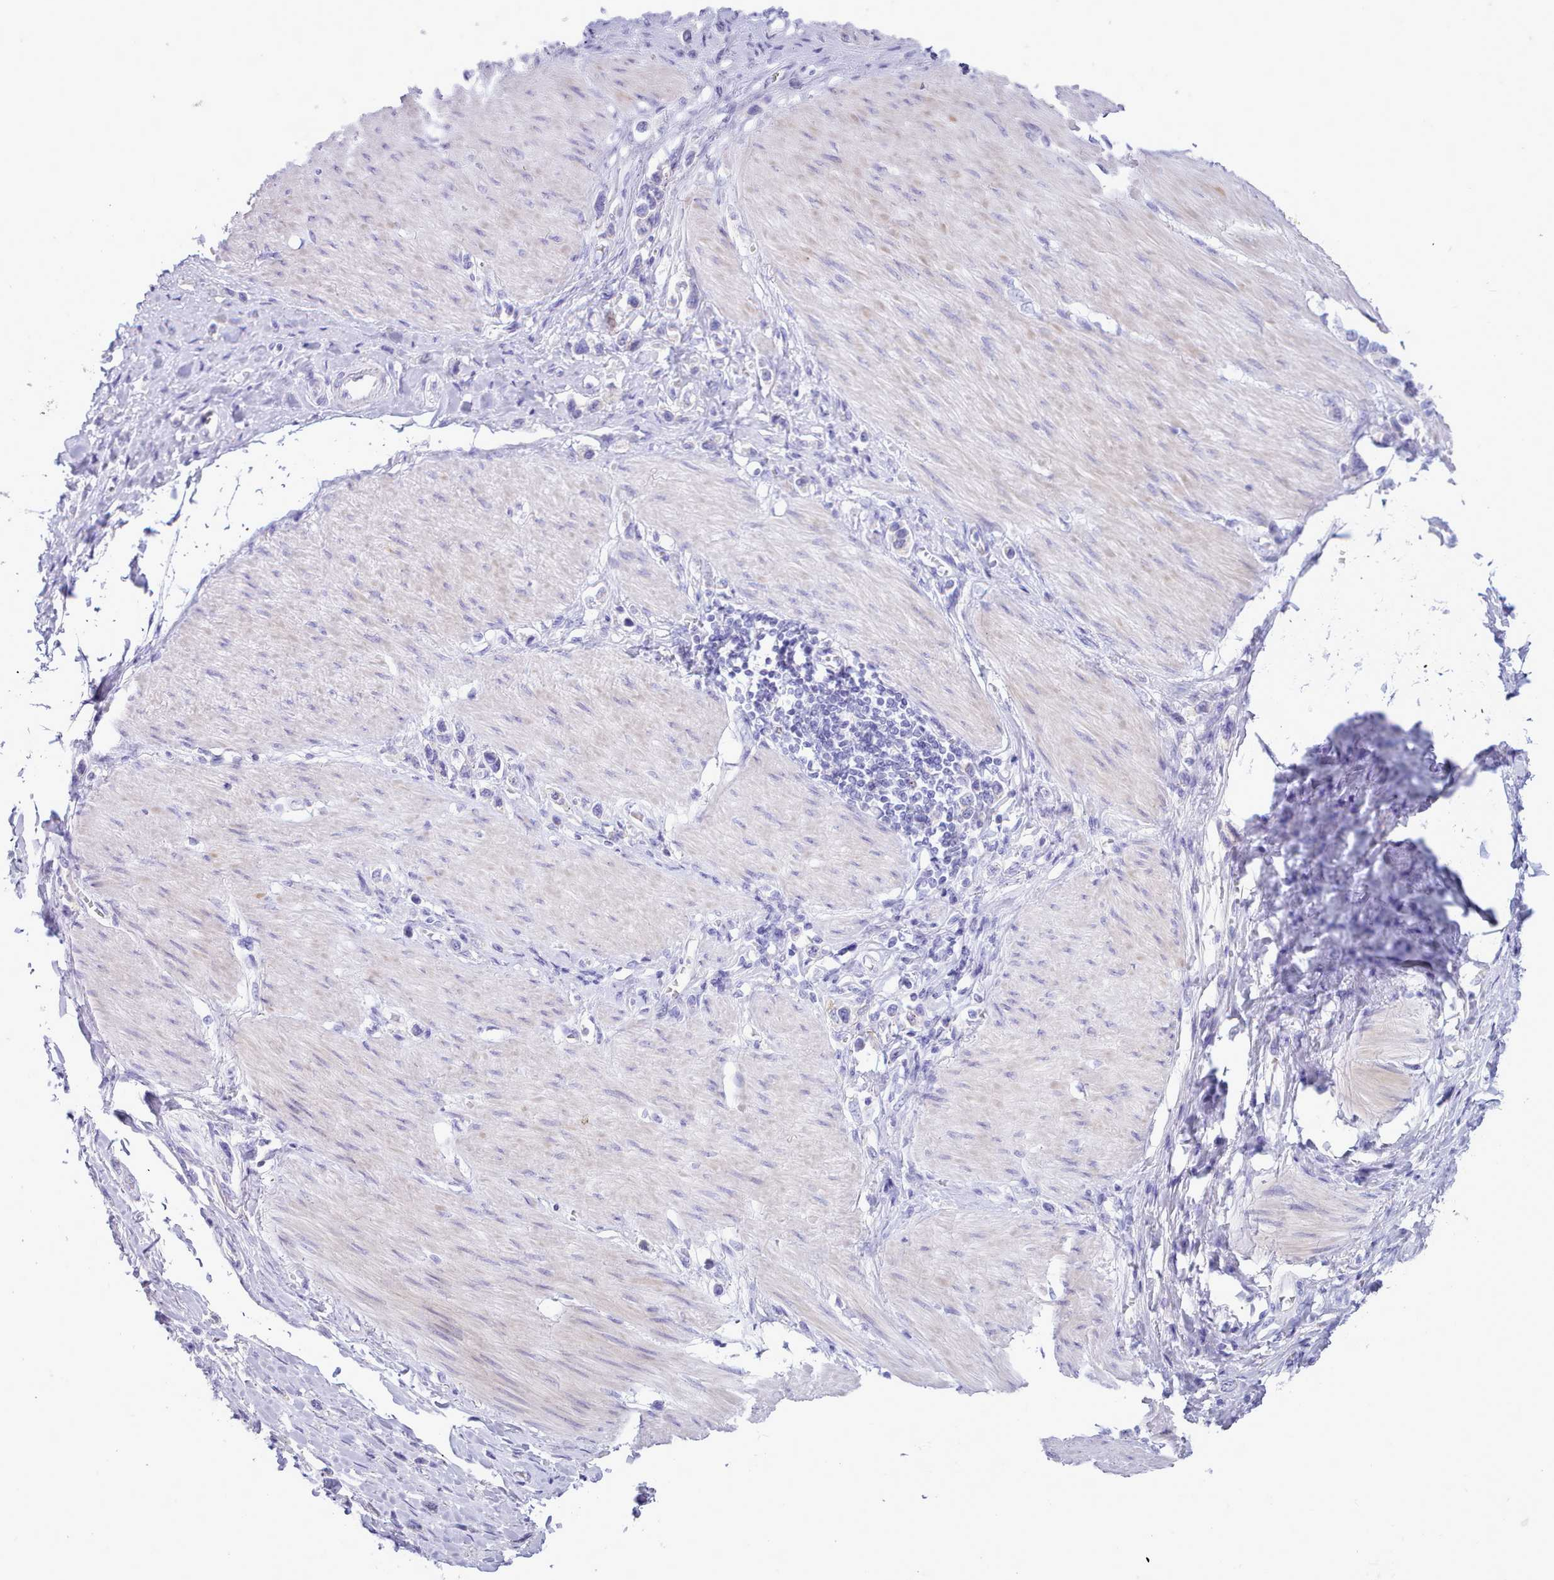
{"staining": {"intensity": "negative", "quantity": "none", "location": "none"}, "tissue": "stomach cancer", "cell_type": "Tumor cells", "image_type": "cancer", "snomed": [{"axis": "morphology", "description": "Adenocarcinoma, NOS"}, {"axis": "topography", "description": "Stomach"}], "caption": "A high-resolution photomicrograph shows IHC staining of stomach cancer (adenocarcinoma), which reveals no significant positivity in tumor cells. Nuclei are stained in blue.", "gene": "NKX1-2", "patient": {"sex": "female", "age": 65}}